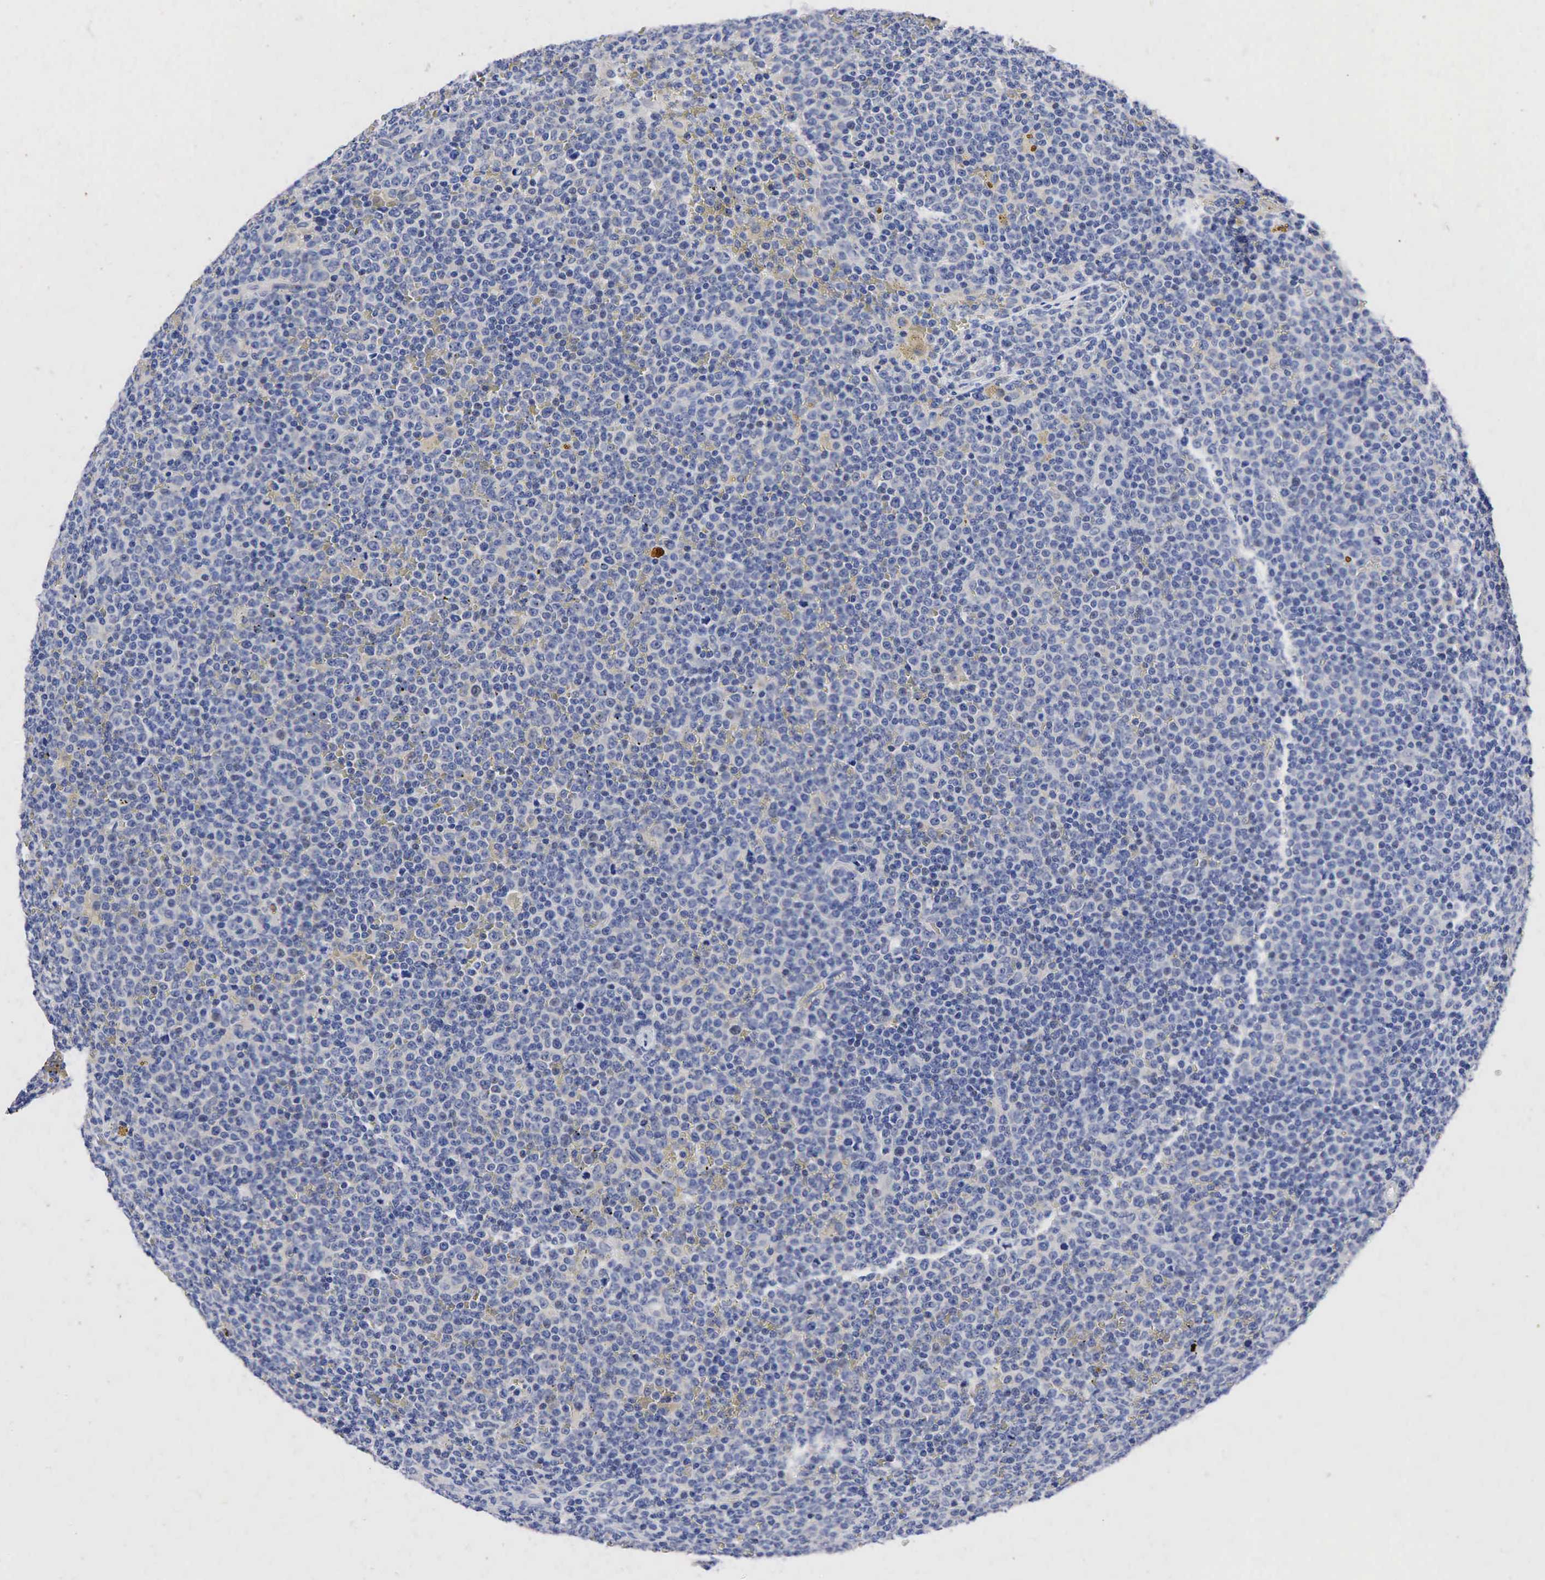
{"staining": {"intensity": "negative", "quantity": "none", "location": "none"}, "tissue": "lymphoma", "cell_type": "Tumor cells", "image_type": "cancer", "snomed": [{"axis": "morphology", "description": "Malignant lymphoma, non-Hodgkin's type, Low grade"}, {"axis": "topography", "description": "Lymph node"}], "caption": "Immunohistochemistry micrograph of neoplastic tissue: malignant lymphoma, non-Hodgkin's type (low-grade) stained with DAB demonstrates no significant protein staining in tumor cells.", "gene": "PGR", "patient": {"sex": "male", "age": 50}}